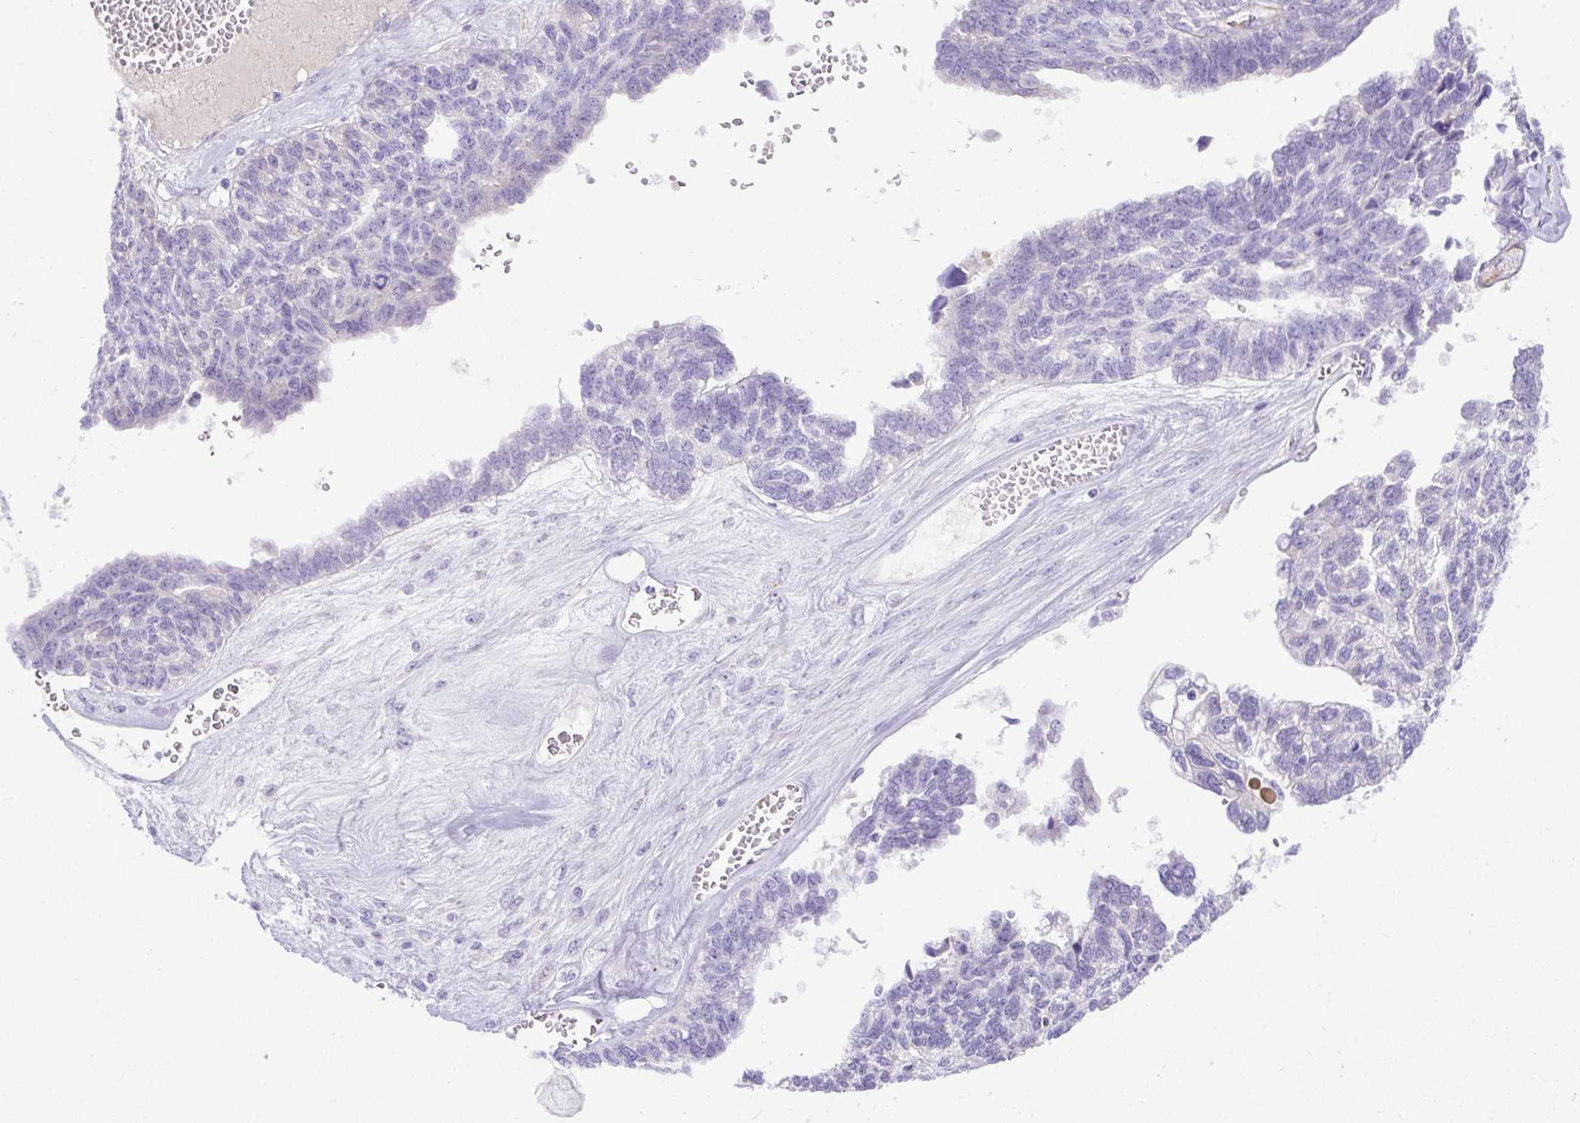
{"staining": {"intensity": "negative", "quantity": "none", "location": "none"}, "tissue": "ovarian cancer", "cell_type": "Tumor cells", "image_type": "cancer", "snomed": [{"axis": "morphology", "description": "Cystadenocarcinoma, serous, NOS"}, {"axis": "topography", "description": "Ovary"}], "caption": "IHC image of ovarian serous cystadenocarcinoma stained for a protein (brown), which reveals no positivity in tumor cells.", "gene": "SPTBN5", "patient": {"sex": "female", "age": 79}}